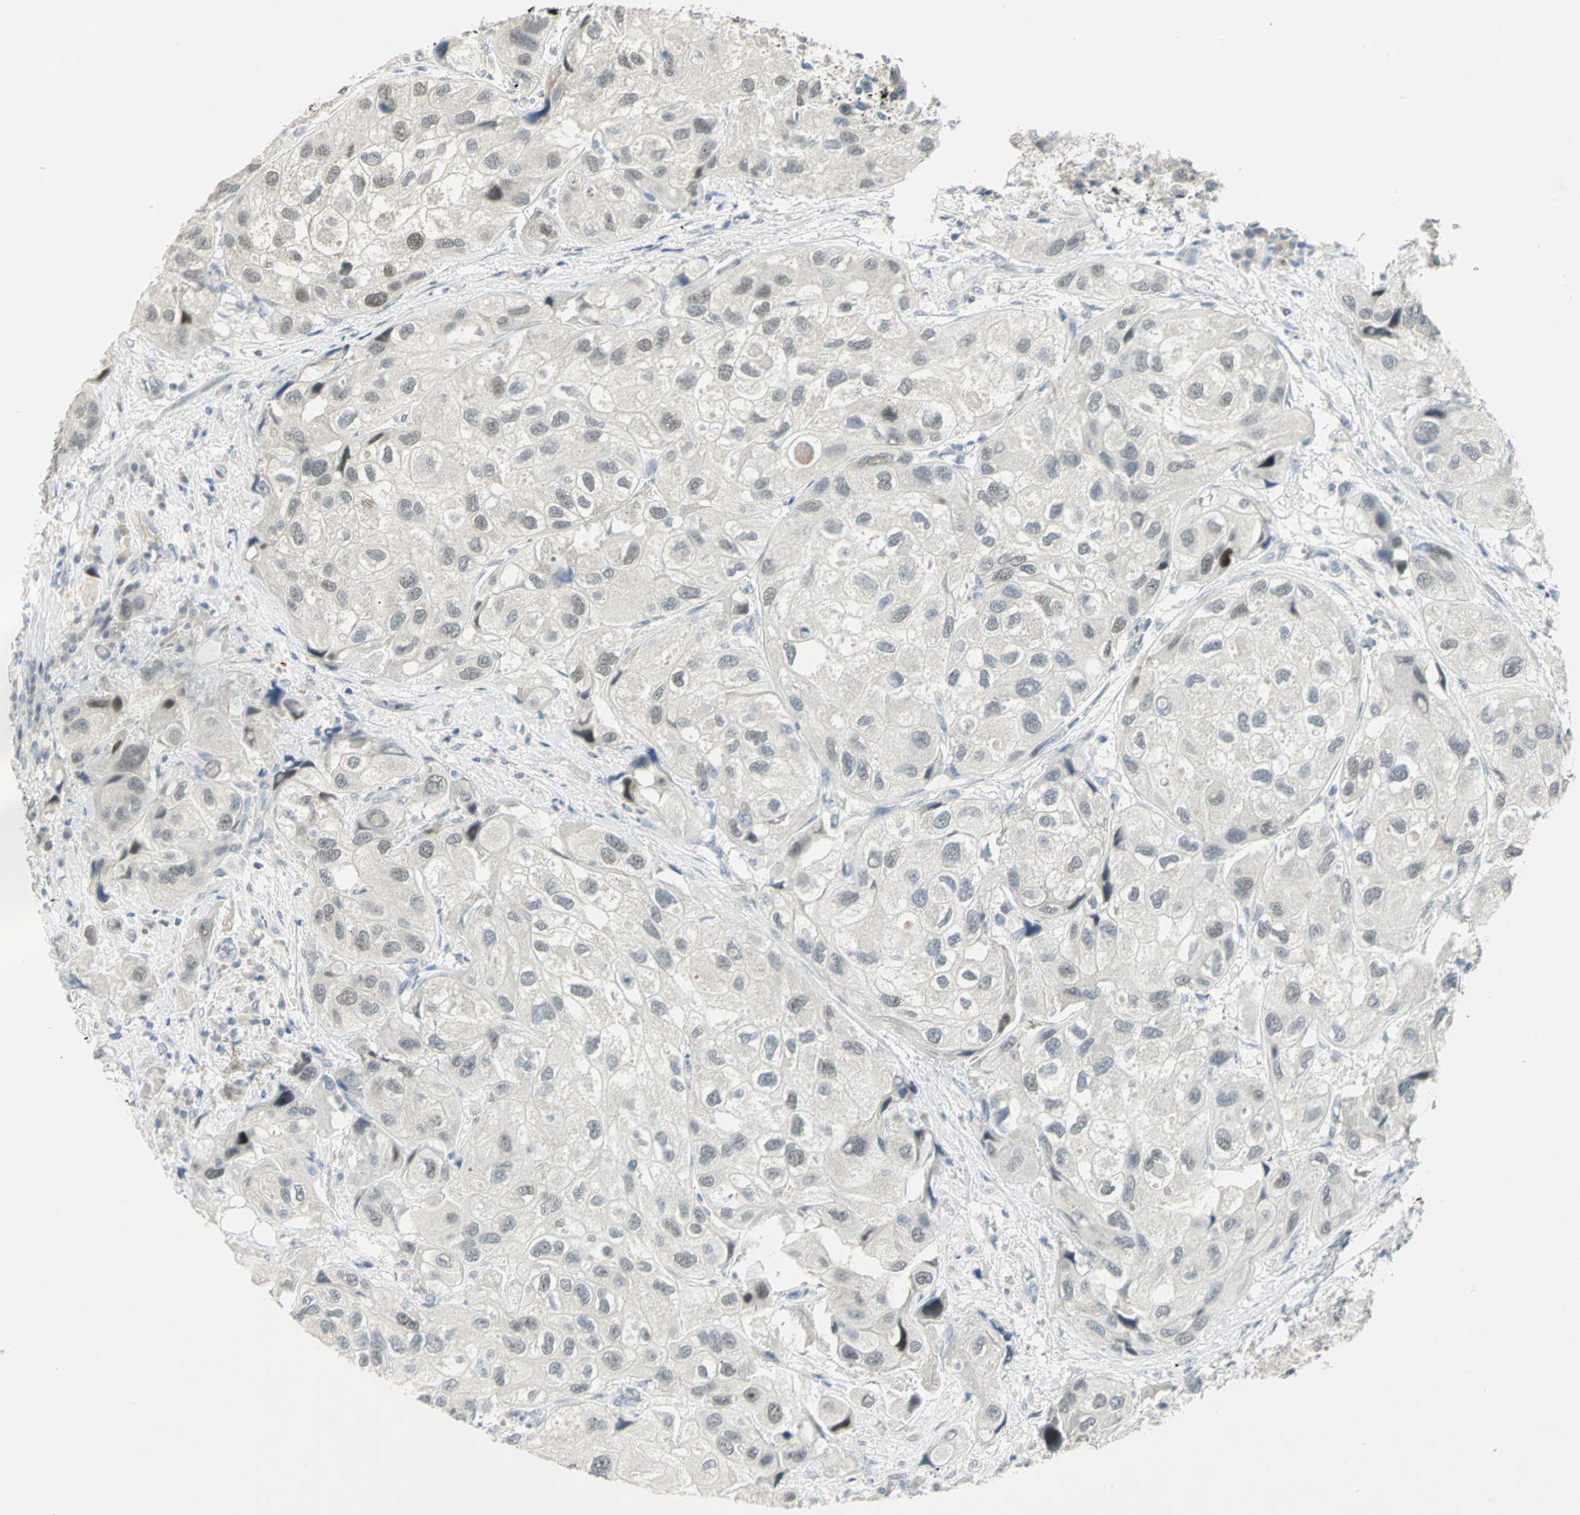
{"staining": {"intensity": "weak", "quantity": "25%-75%", "location": "nuclear"}, "tissue": "urothelial cancer", "cell_type": "Tumor cells", "image_type": "cancer", "snomed": [{"axis": "morphology", "description": "Urothelial carcinoma, High grade"}, {"axis": "topography", "description": "Urinary bladder"}], "caption": "Immunohistochemistry photomicrograph of urothelial cancer stained for a protein (brown), which shows low levels of weak nuclear positivity in about 25%-75% of tumor cells.", "gene": "BCL6", "patient": {"sex": "female", "age": 64}}